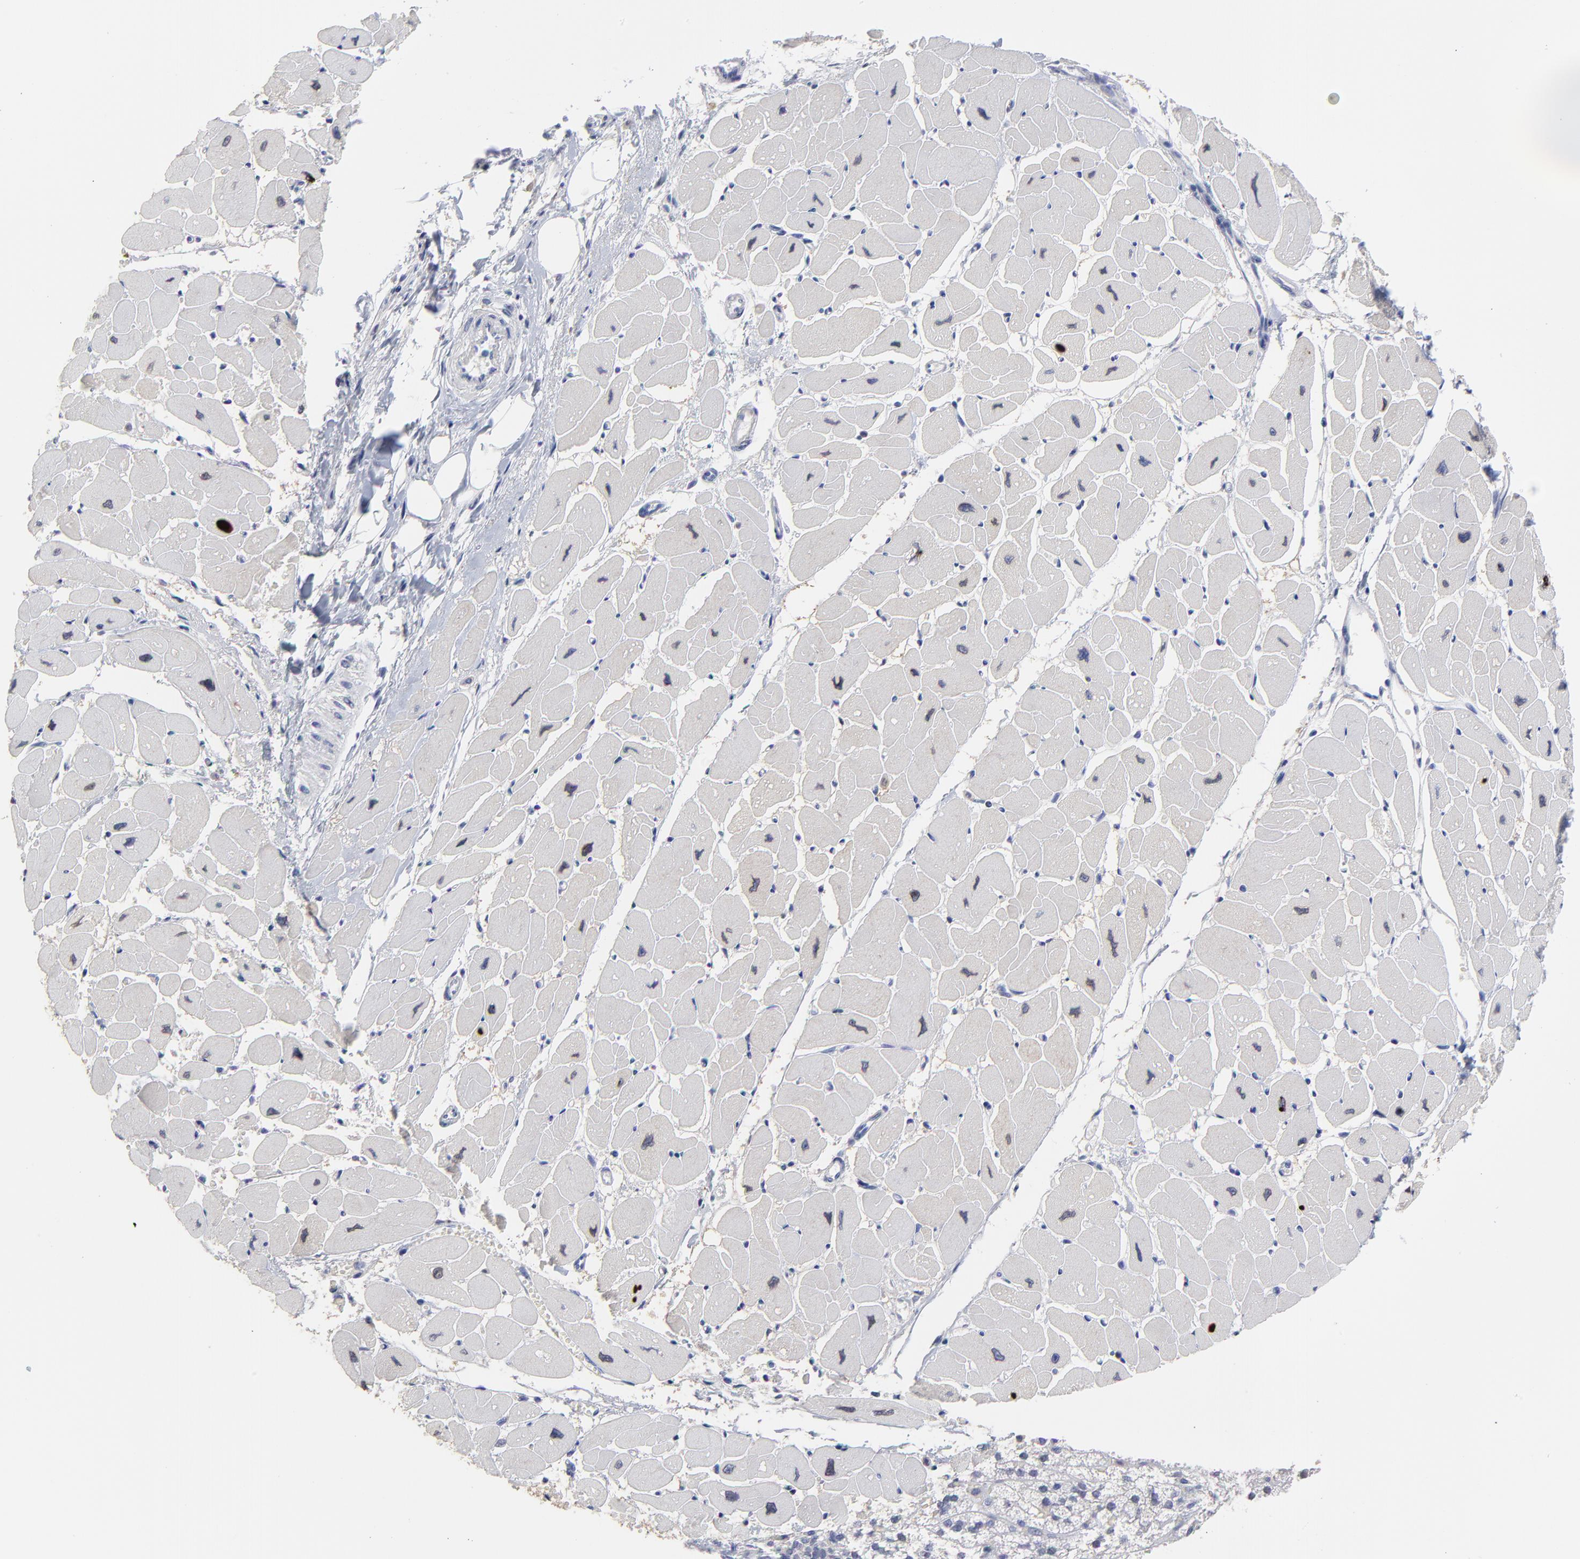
{"staining": {"intensity": "weak", "quantity": "25%-75%", "location": "cytoplasmic/membranous"}, "tissue": "heart muscle", "cell_type": "Cardiomyocytes", "image_type": "normal", "snomed": [{"axis": "morphology", "description": "Normal tissue, NOS"}, {"axis": "topography", "description": "Heart"}], "caption": "A low amount of weak cytoplasmic/membranous expression is seen in approximately 25%-75% of cardiomyocytes in benign heart muscle.", "gene": "SMARCA1", "patient": {"sex": "female", "age": 54}}